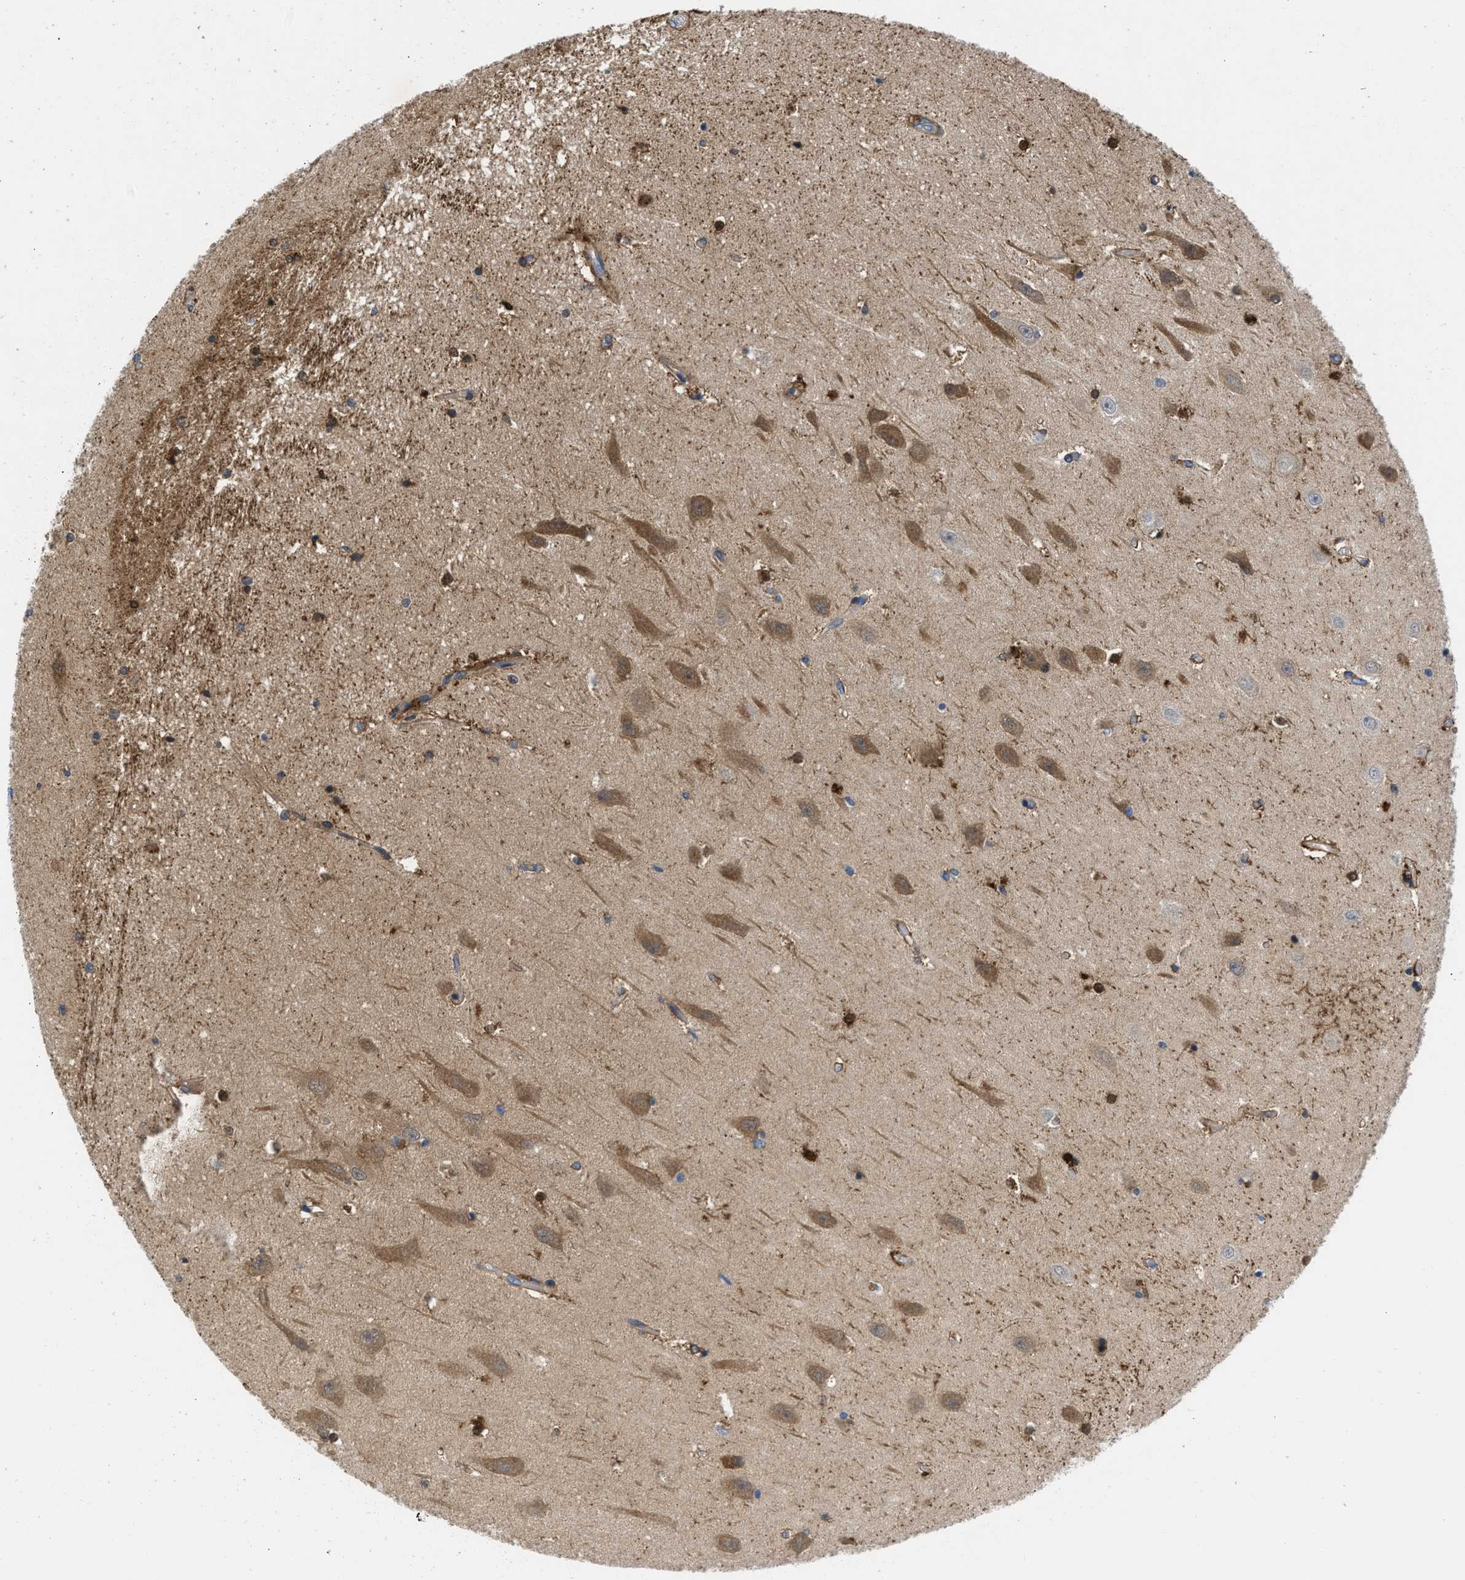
{"staining": {"intensity": "strong", "quantity": "25%-75%", "location": "cytoplasmic/membranous,nuclear"}, "tissue": "hippocampus", "cell_type": "Glial cells", "image_type": "normal", "snomed": [{"axis": "morphology", "description": "Normal tissue, NOS"}, {"axis": "topography", "description": "Hippocampus"}], "caption": "High-magnification brightfield microscopy of normal hippocampus stained with DAB (3,3'-diaminobenzidine) (brown) and counterstained with hematoxylin (blue). glial cells exhibit strong cytoplasmic/membranous,nuclear positivity is identified in about25%-75% of cells. The protein is stained brown, and the nuclei are stained in blue (DAB (3,3'-diaminobenzidine) IHC with brightfield microscopy, high magnification).", "gene": "CBR1", "patient": {"sex": "male", "age": 45}}